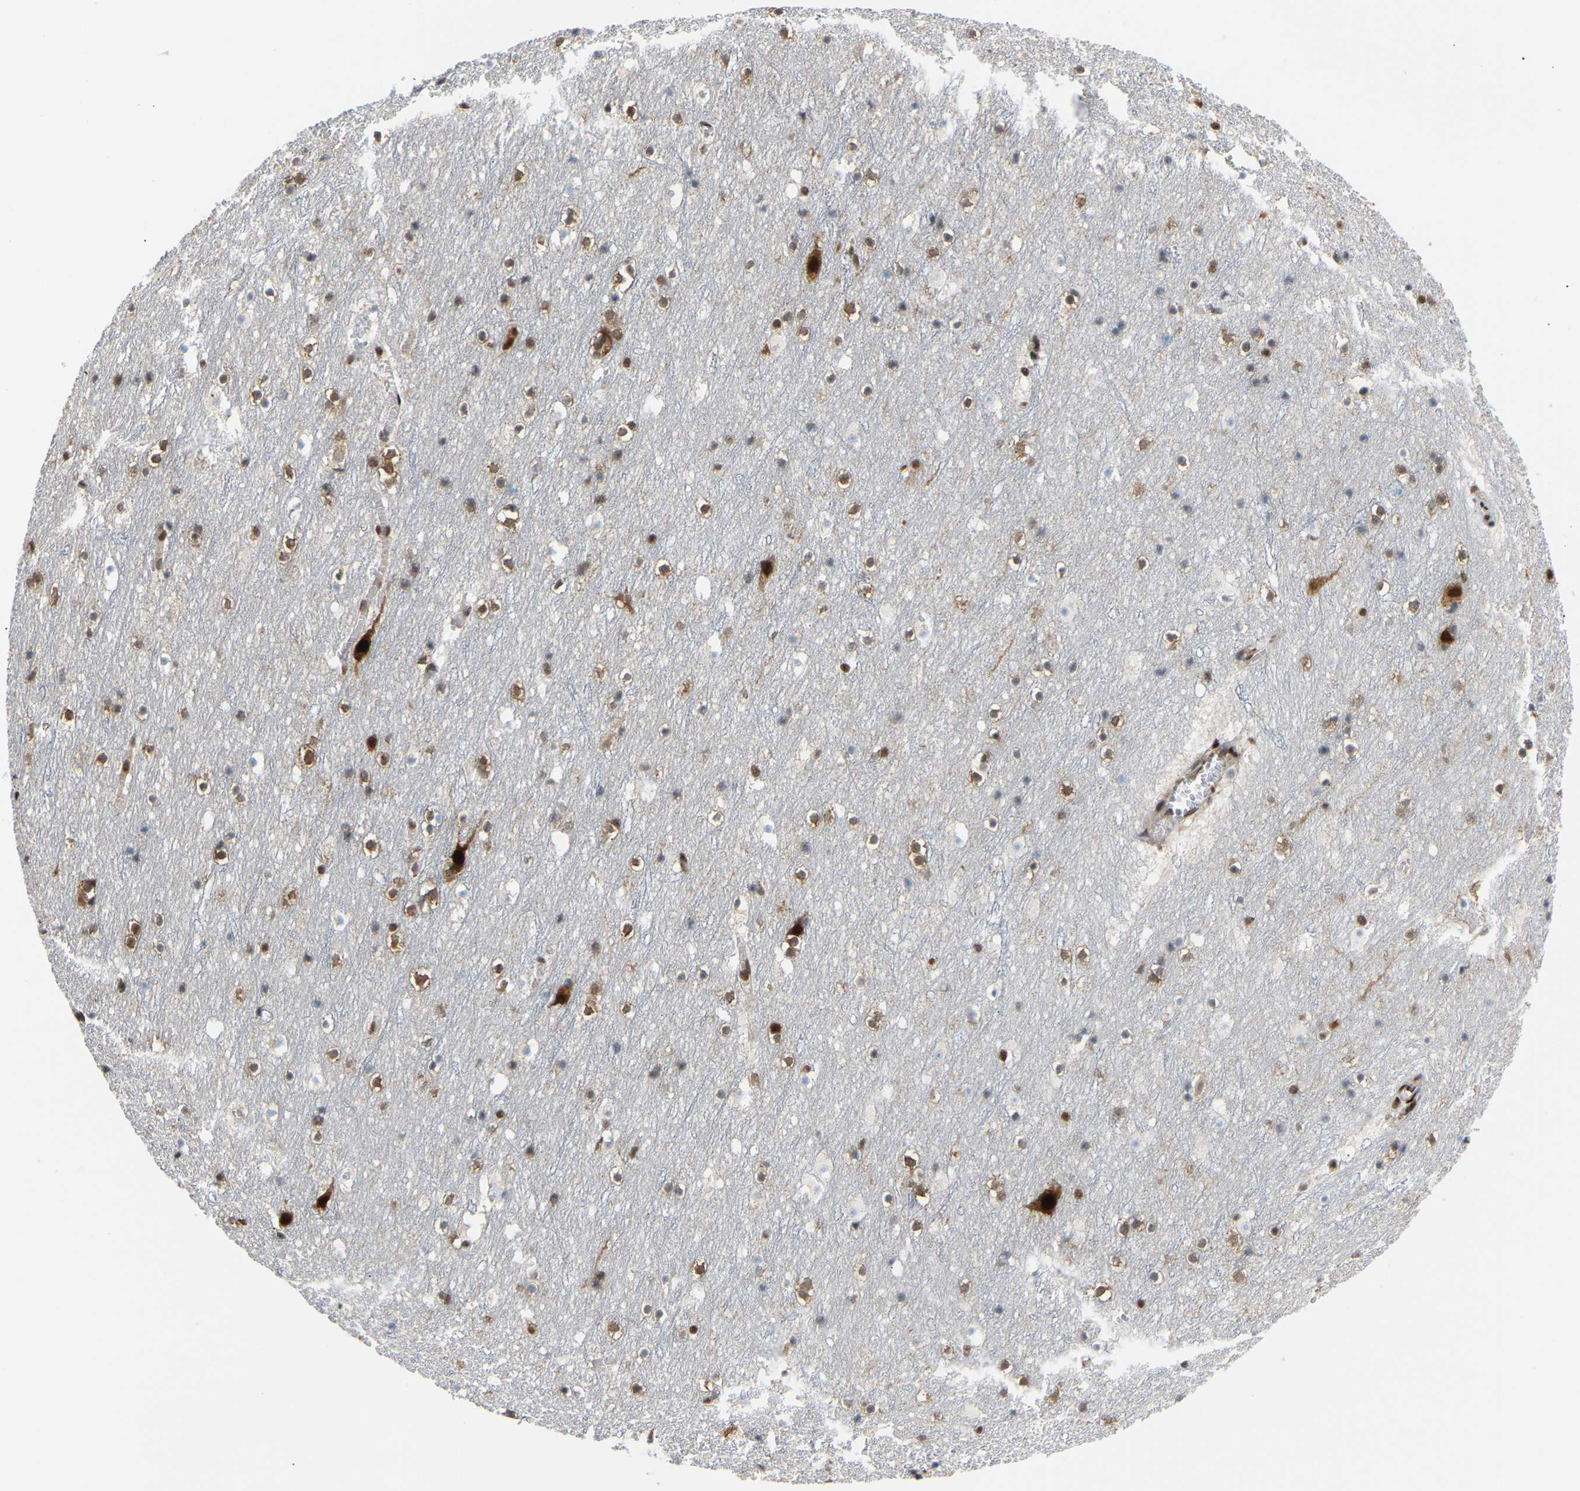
{"staining": {"intensity": "strong", "quantity": ">75%", "location": "nuclear"}, "tissue": "cerebral cortex", "cell_type": "Endothelial cells", "image_type": "normal", "snomed": [{"axis": "morphology", "description": "Normal tissue, NOS"}, {"axis": "topography", "description": "Cerebral cortex"}], "caption": "High-magnification brightfield microscopy of benign cerebral cortex stained with DAB (3,3'-diaminobenzidine) (brown) and counterstained with hematoxylin (blue). endothelial cells exhibit strong nuclear expression is appreciated in about>75% of cells. Nuclei are stained in blue.", "gene": "SSBP2", "patient": {"sex": "male", "age": 45}}